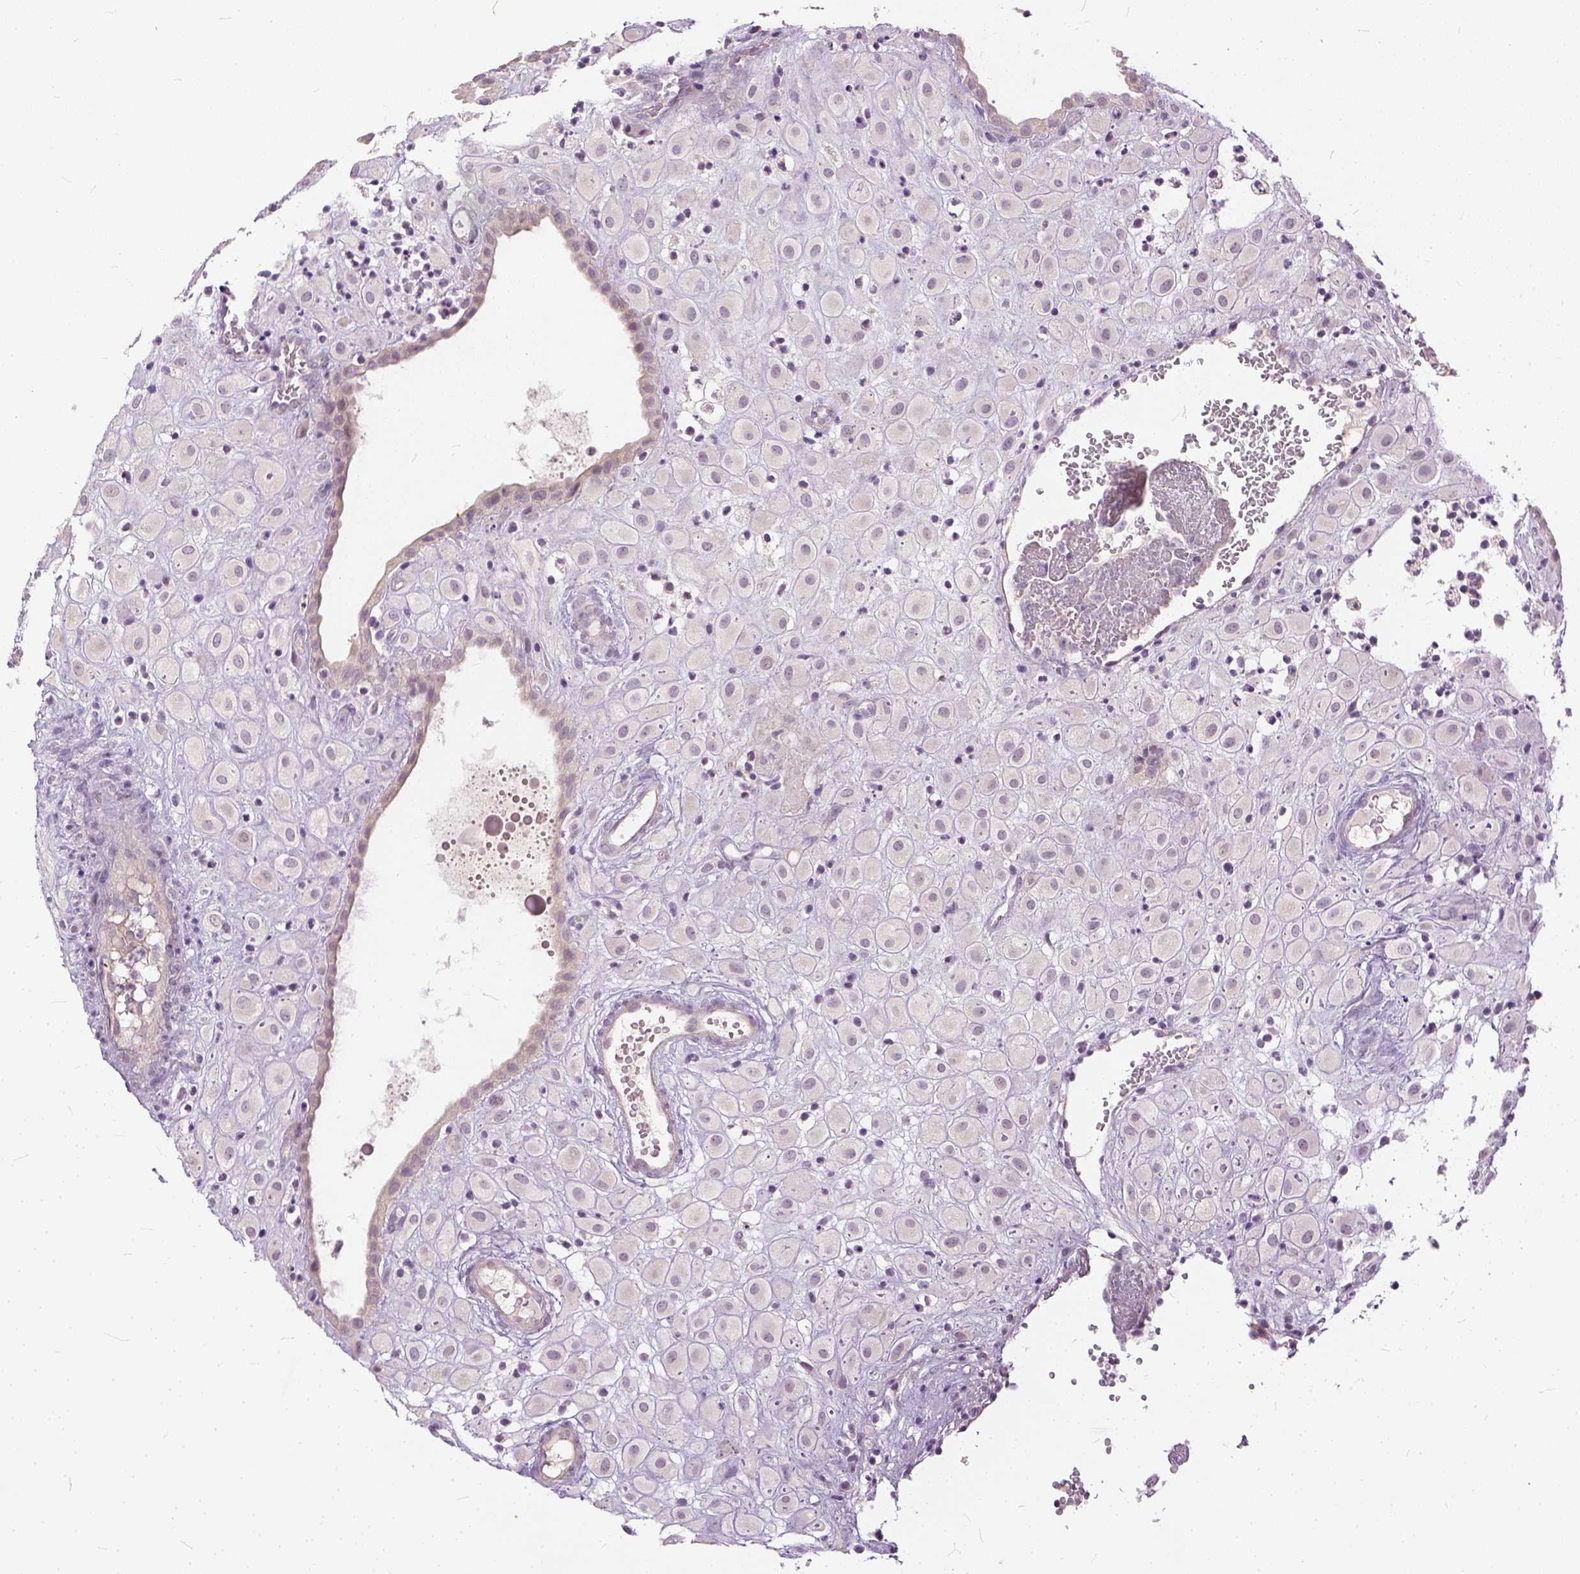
{"staining": {"intensity": "negative", "quantity": "none", "location": "none"}, "tissue": "placenta", "cell_type": "Decidual cells", "image_type": "normal", "snomed": [{"axis": "morphology", "description": "Normal tissue, NOS"}, {"axis": "topography", "description": "Placenta"}], "caption": "Immunohistochemistry photomicrograph of unremarkable placenta: human placenta stained with DAB shows no significant protein positivity in decidual cells. The staining is performed using DAB (3,3'-diaminobenzidine) brown chromogen with nuclei counter-stained in using hematoxylin.", "gene": "ANO2", "patient": {"sex": "female", "age": 24}}